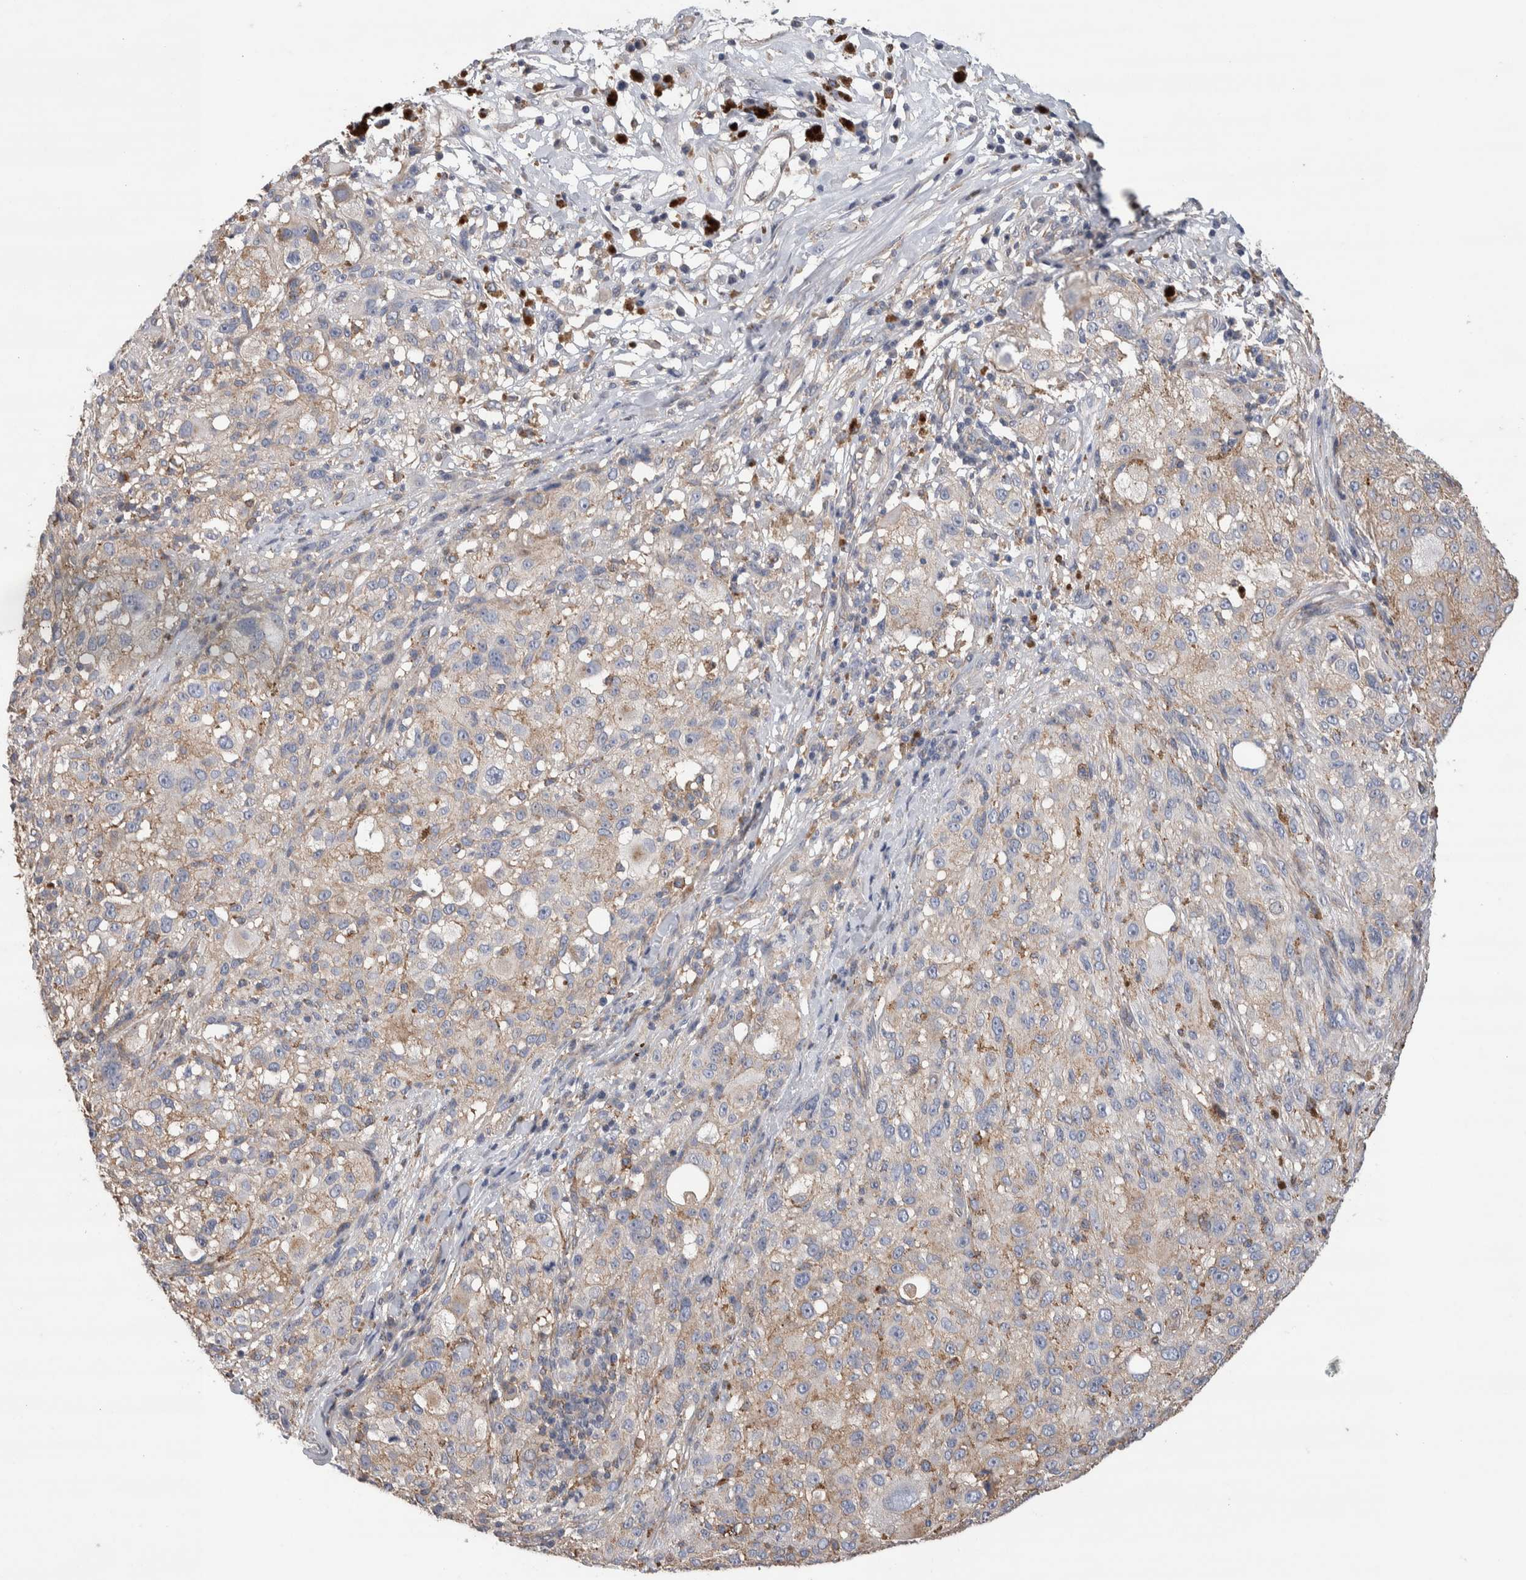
{"staining": {"intensity": "weak", "quantity": "<25%", "location": "cytoplasmic/membranous"}, "tissue": "melanoma", "cell_type": "Tumor cells", "image_type": "cancer", "snomed": [{"axis": "morphology", "description": "Malignant melanoma, NOS"}, {"axis": "topography", "description": "Skin"}], "caption": "An image of human melanoma is negative for staining in tumor cells.", "gene": "GCNA", "patient": {"sex": "female", "age": 55}}